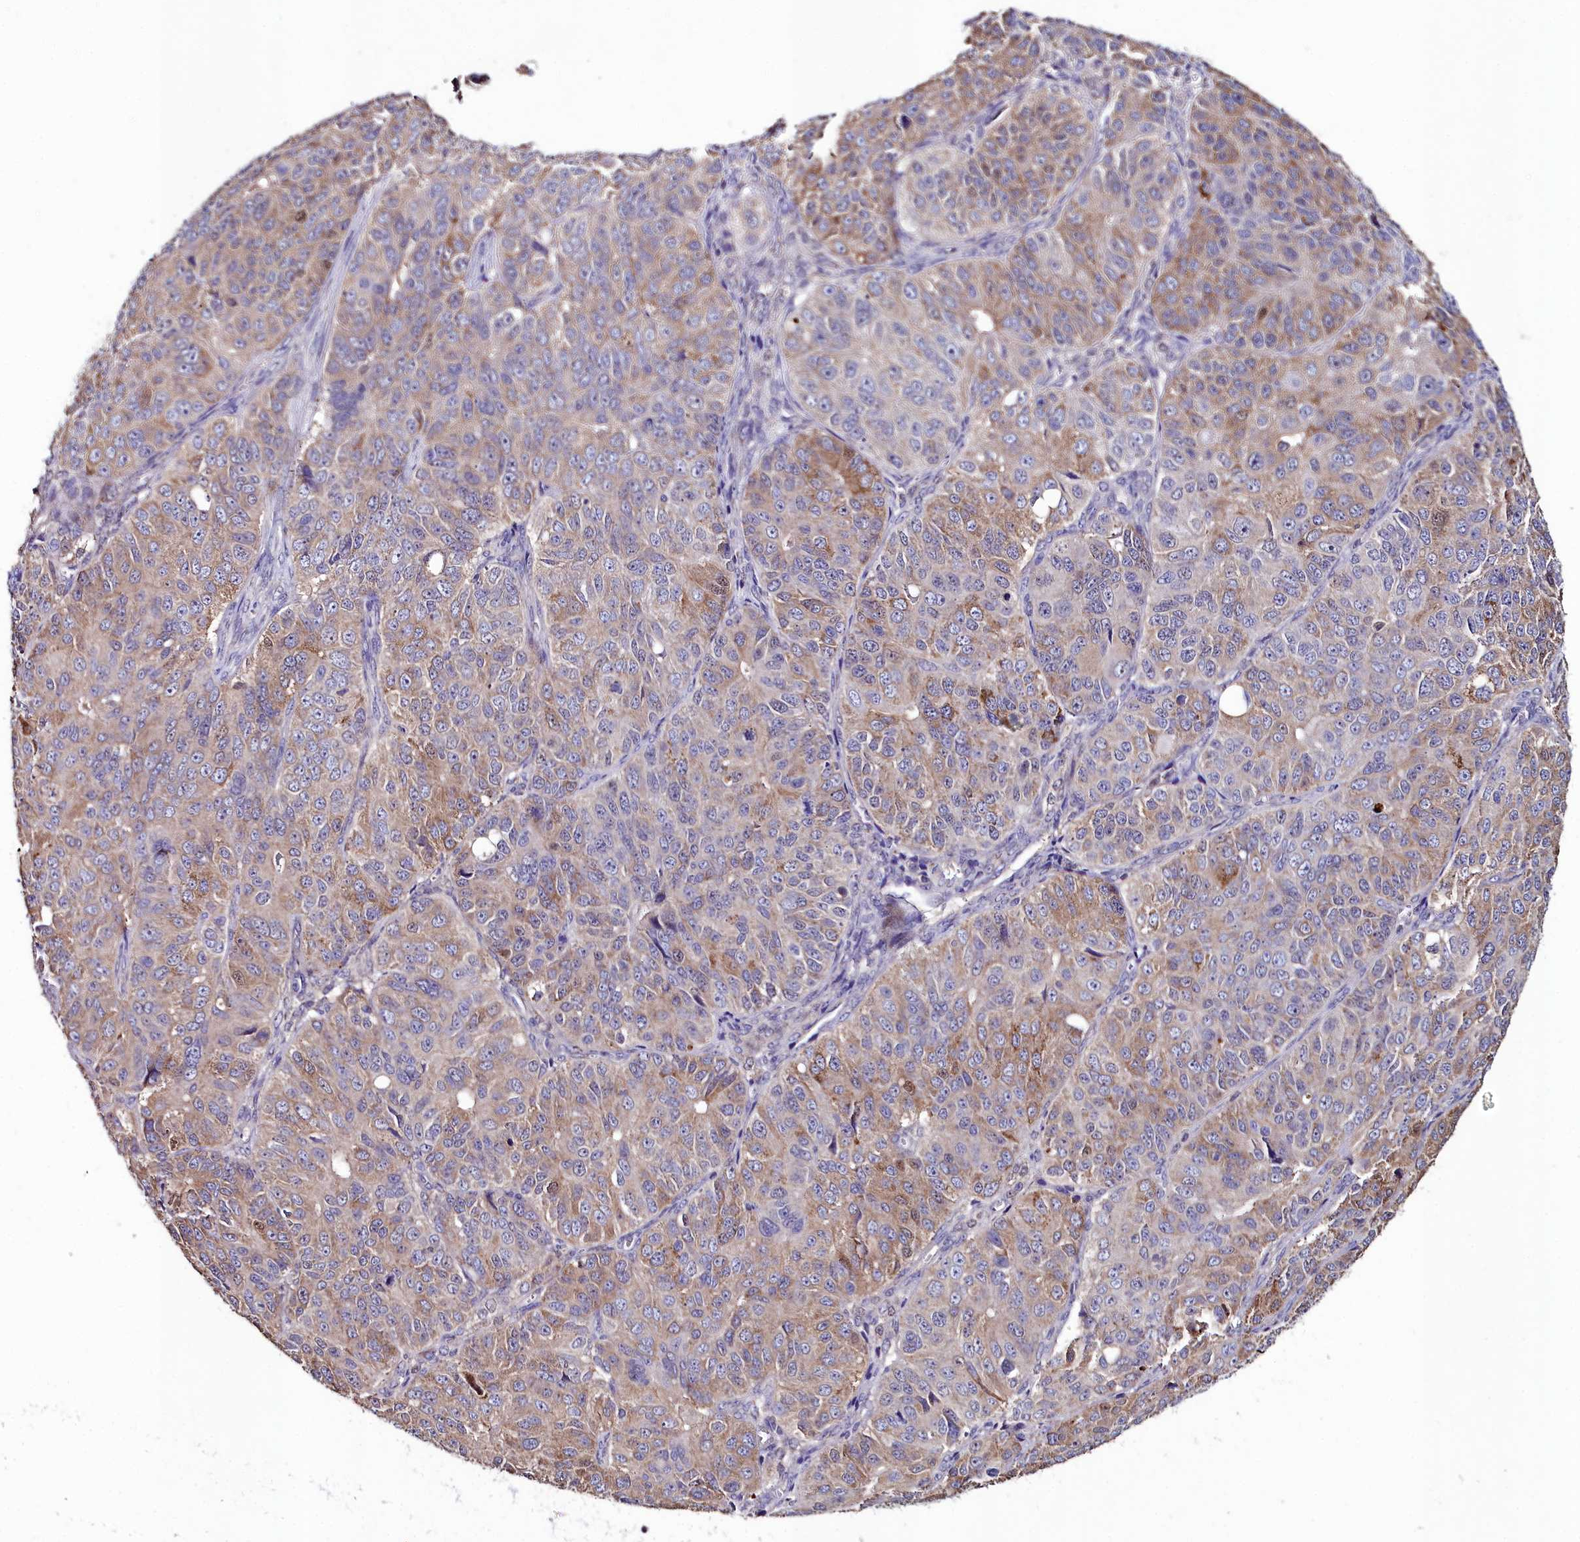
{"staining": {"intensity": "moderate", "quantity": "<25%", "location": "cytoplasmic/membranous"}, "tissue": "ovarian cancer", "cell_type": "Tumor cells", "image_type": "cancer", "snomed": [{"axis": "morphology", "description": "Carcinoma, endometroid"}, {"axis": "topography", "description": "Ovary"}], "caption": "Endometroid carcinoma (ovarian) tissue displays moderate cytoplasmic/membranous expression in approximately <25% of tumor cells", "gene": "AMBRA1", "patient": {"sex": "female", "age": 51}}